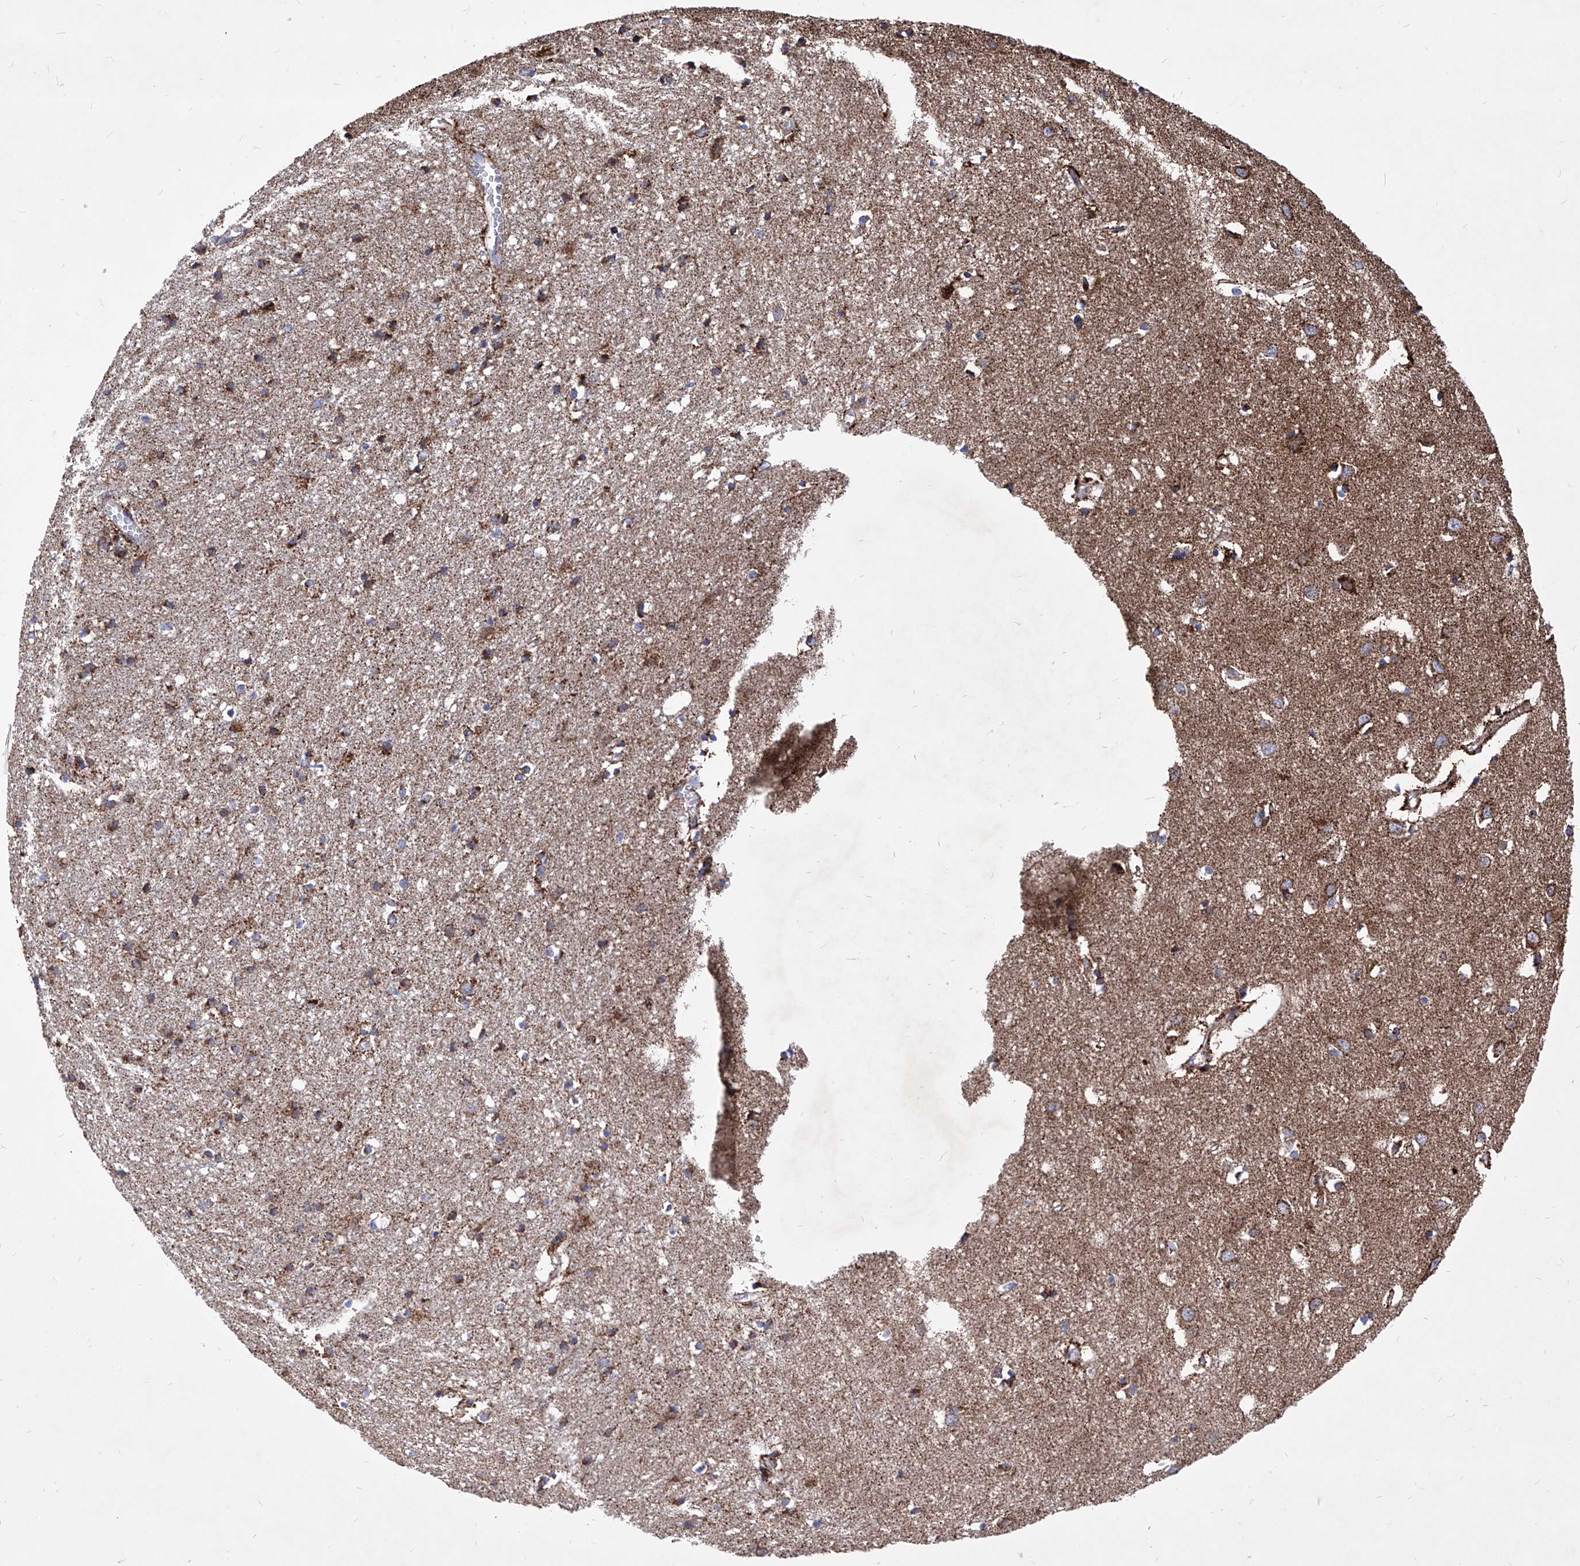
{"staining": {"intensity": "negative", "quantity": "none", "location": "none"}, "tissue": "cerebral cortex", "cell_type": "Endothelial cells", "image_type": "normal", "snomed": [{"axis": "morphology", "description": "Normal tissue, NOS"}, {"axis": "topography", "description": "Cerebral cortex"}], "caption": "The photomicrograph shows no staining of endothelial cells in normal cerebral cortex. The staining is performed using DAB (3,3'-diaminobenzidine) brown chromogen with nuclei counter-stained in using hematoxylin.", "gene": "HRNR", "patient": {"sex": "female", "age": 64}}